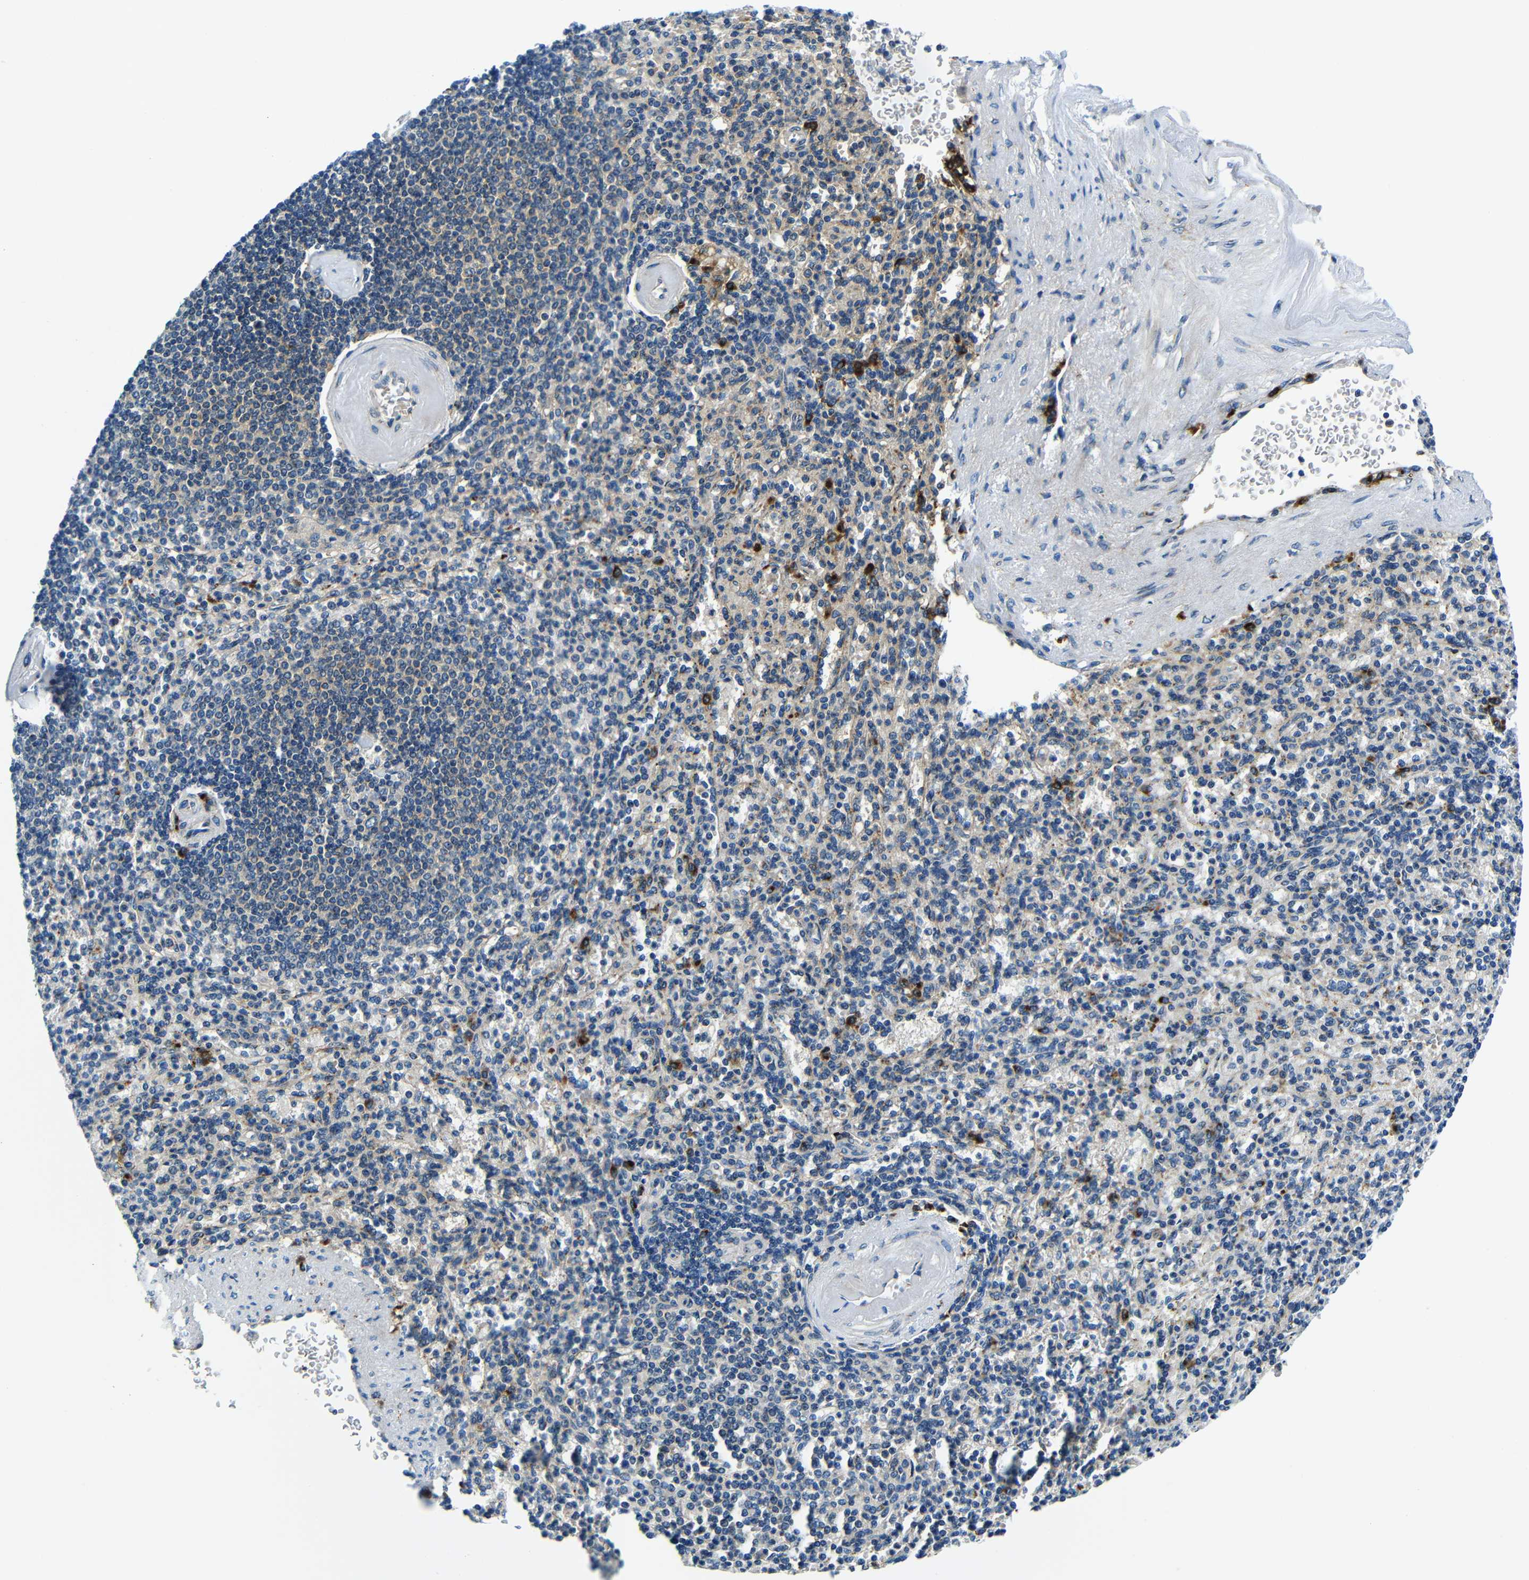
{"staining": {"intensity": "moderate", "quantity": "25%-75%", "location": "cytoplasmic/membranous"}, "tissue": "spleen", "cell_type": "Cells in red pulp", "image_type": "normal", "snomed": [{"axis": "morphology", "description": "Normal tissue, NOS"}, {"axis": "topography", "description": "Spleen"}], "caption": "Immunohistochemistry (DAB) staining of benign human spleen exhibits moderate cytoplasmic/membranous protein staining in about 25%-75% of cells in red pulp.", "gene": "USO1", "patient": {"sex": "female", "age": 74}}